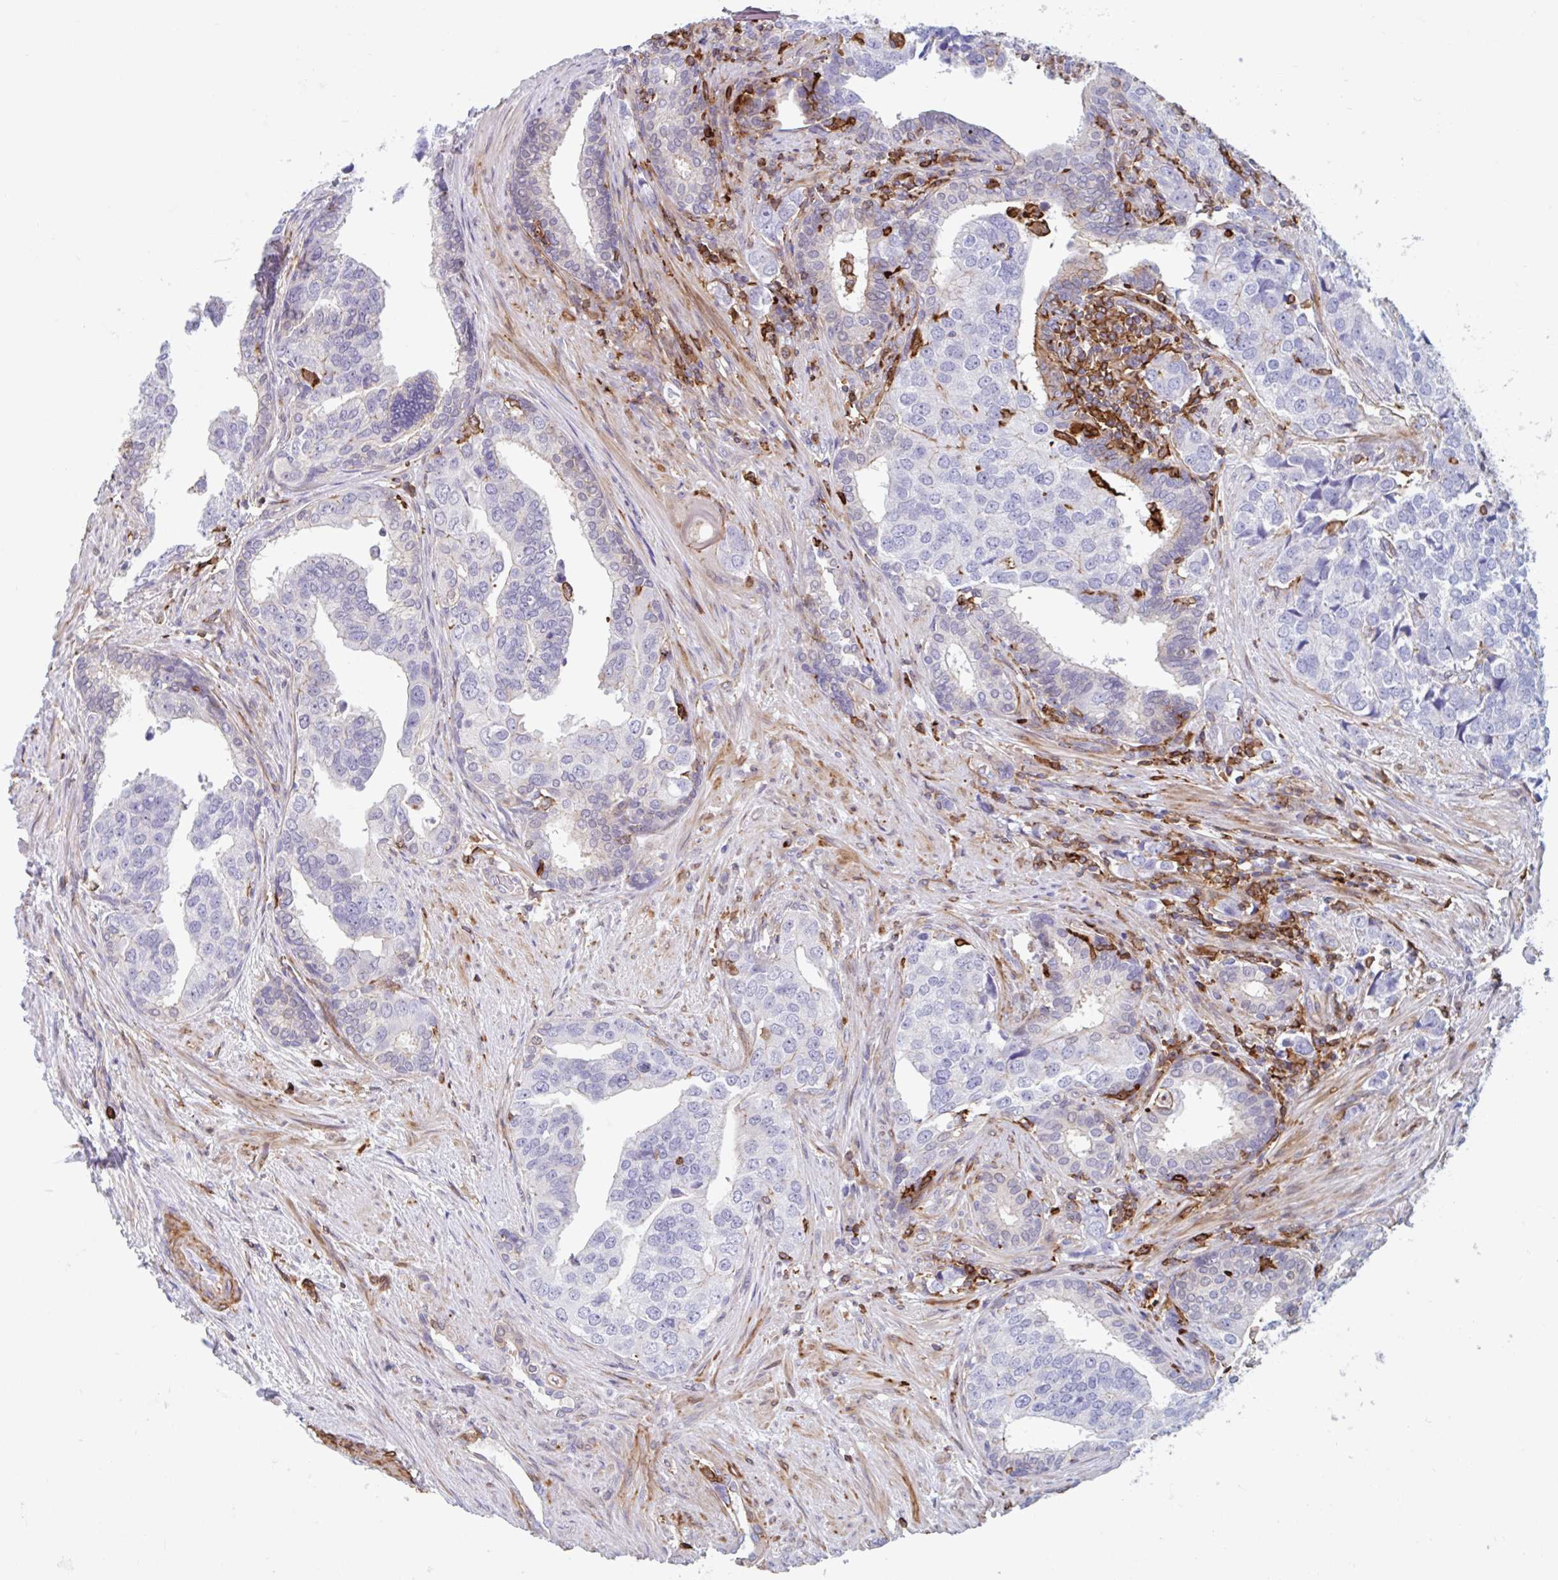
{"staining": {"intensity": "negative", "quantity": "none", "location": "none"}, "tissue": "prostate cancer", "cell_type": "Tumor cells", "image_type": "cancer", "snomed": [{"axis": "morphology", "description": "Adenocarcinoma, High grade"}, {"axis": "topography", "description": "Prostate"}], "caption": "DAB immunohistochemical staining of adenocarcinoma (high-grade) (prostate) demonstrates no significant positivity in tumor cells.", "gene": "EFHD1", "patient": {"sex": "male", "age": 68}}